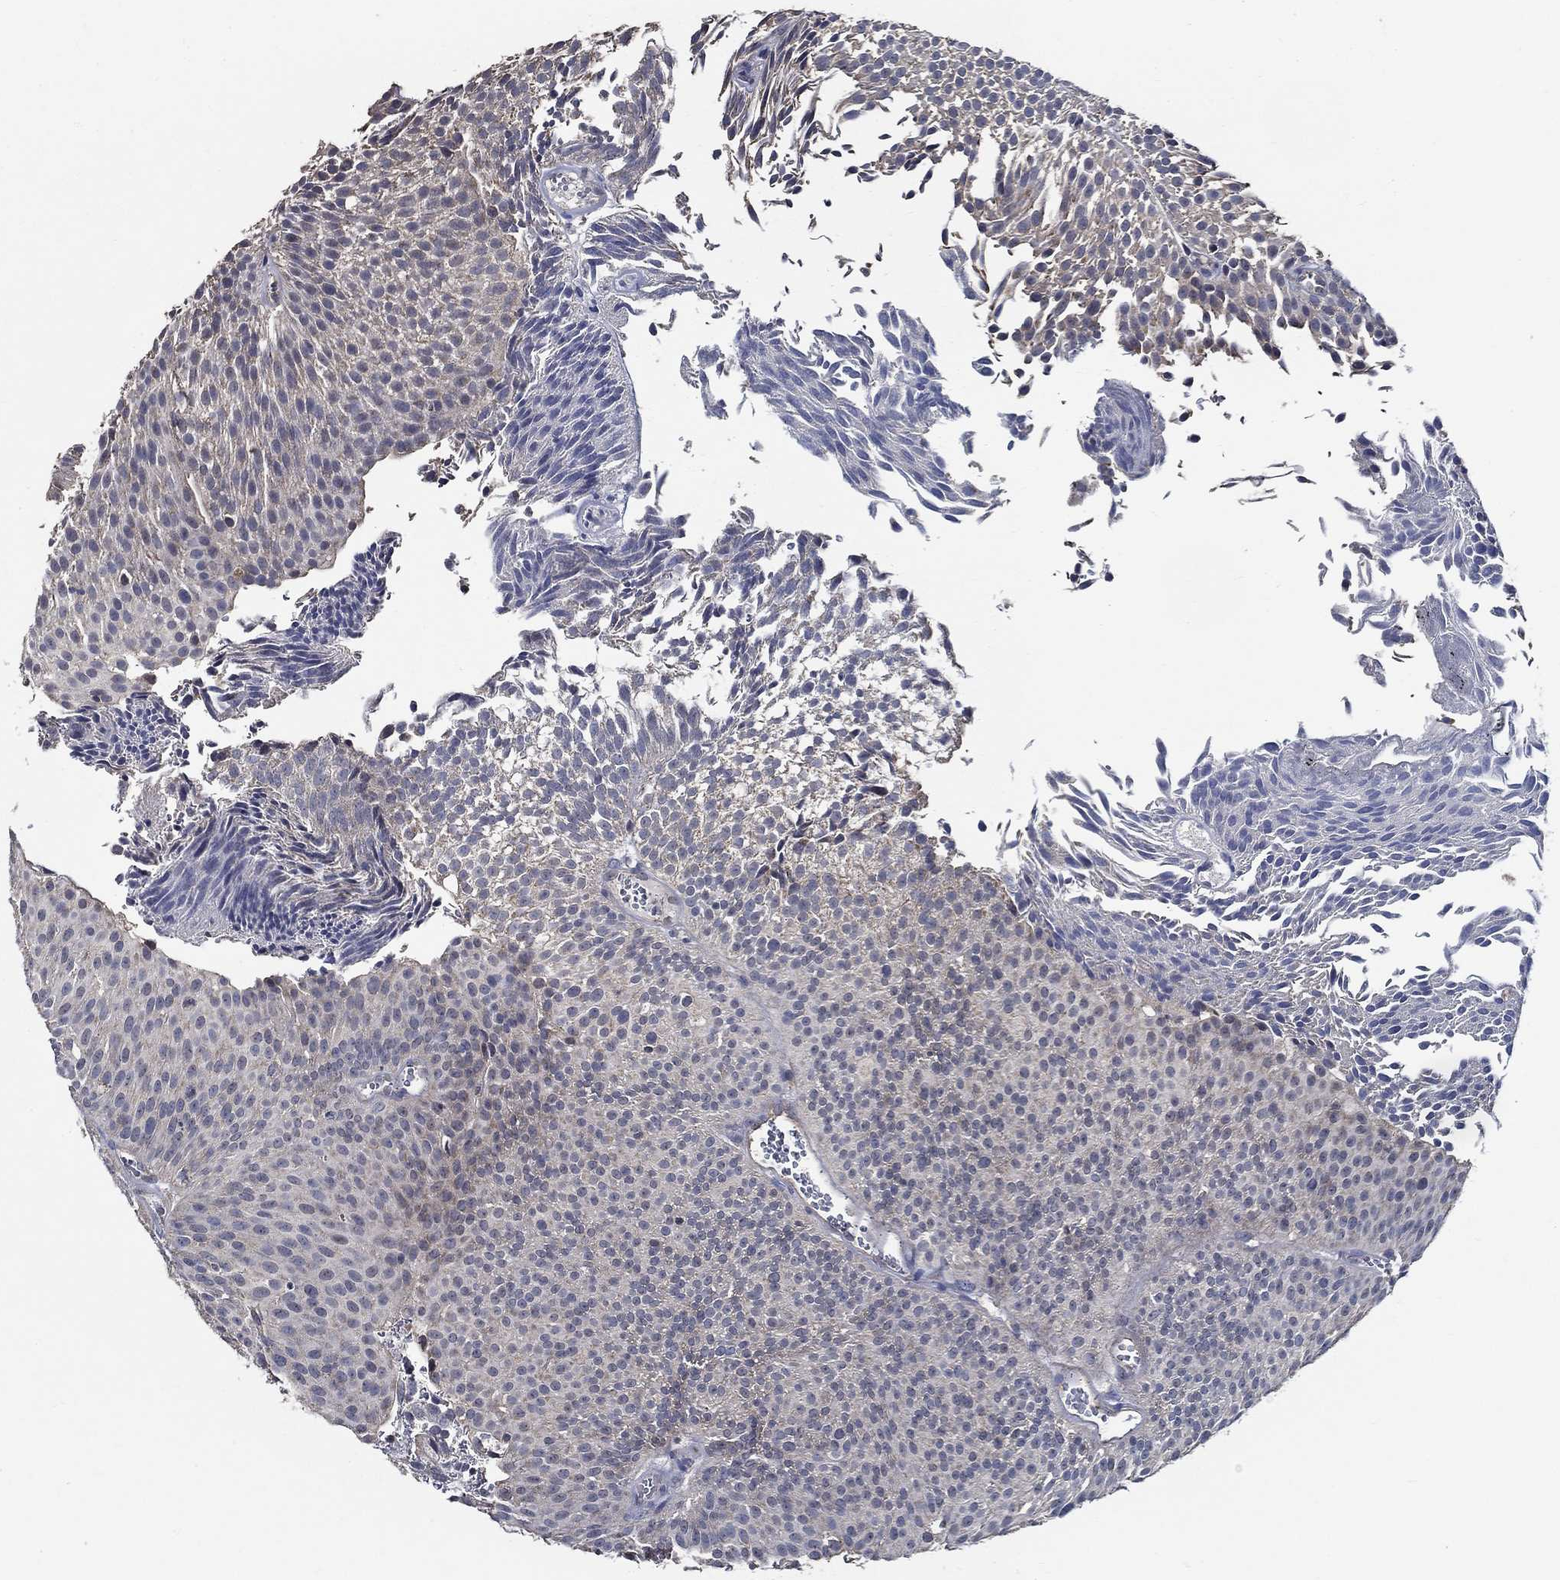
{"staining": {"intensity": "negative", "quantity": "none", "location": "none"}, "tissue": "urothelial cancer", "cell_type": "Tumor cells", "image_type": "cancer", "snomed": [{"axis": "morphology", "description": "Urothelial carcinoma, Low grade"}, {"axis": "topography", "description": "Urinary bladder"}], "caption": "Tumor cells are negative for protein expression in human low-grade urothelial carcinoma.", "gene": "WDR53", "patient": {"sex": "male", "age": 65}}